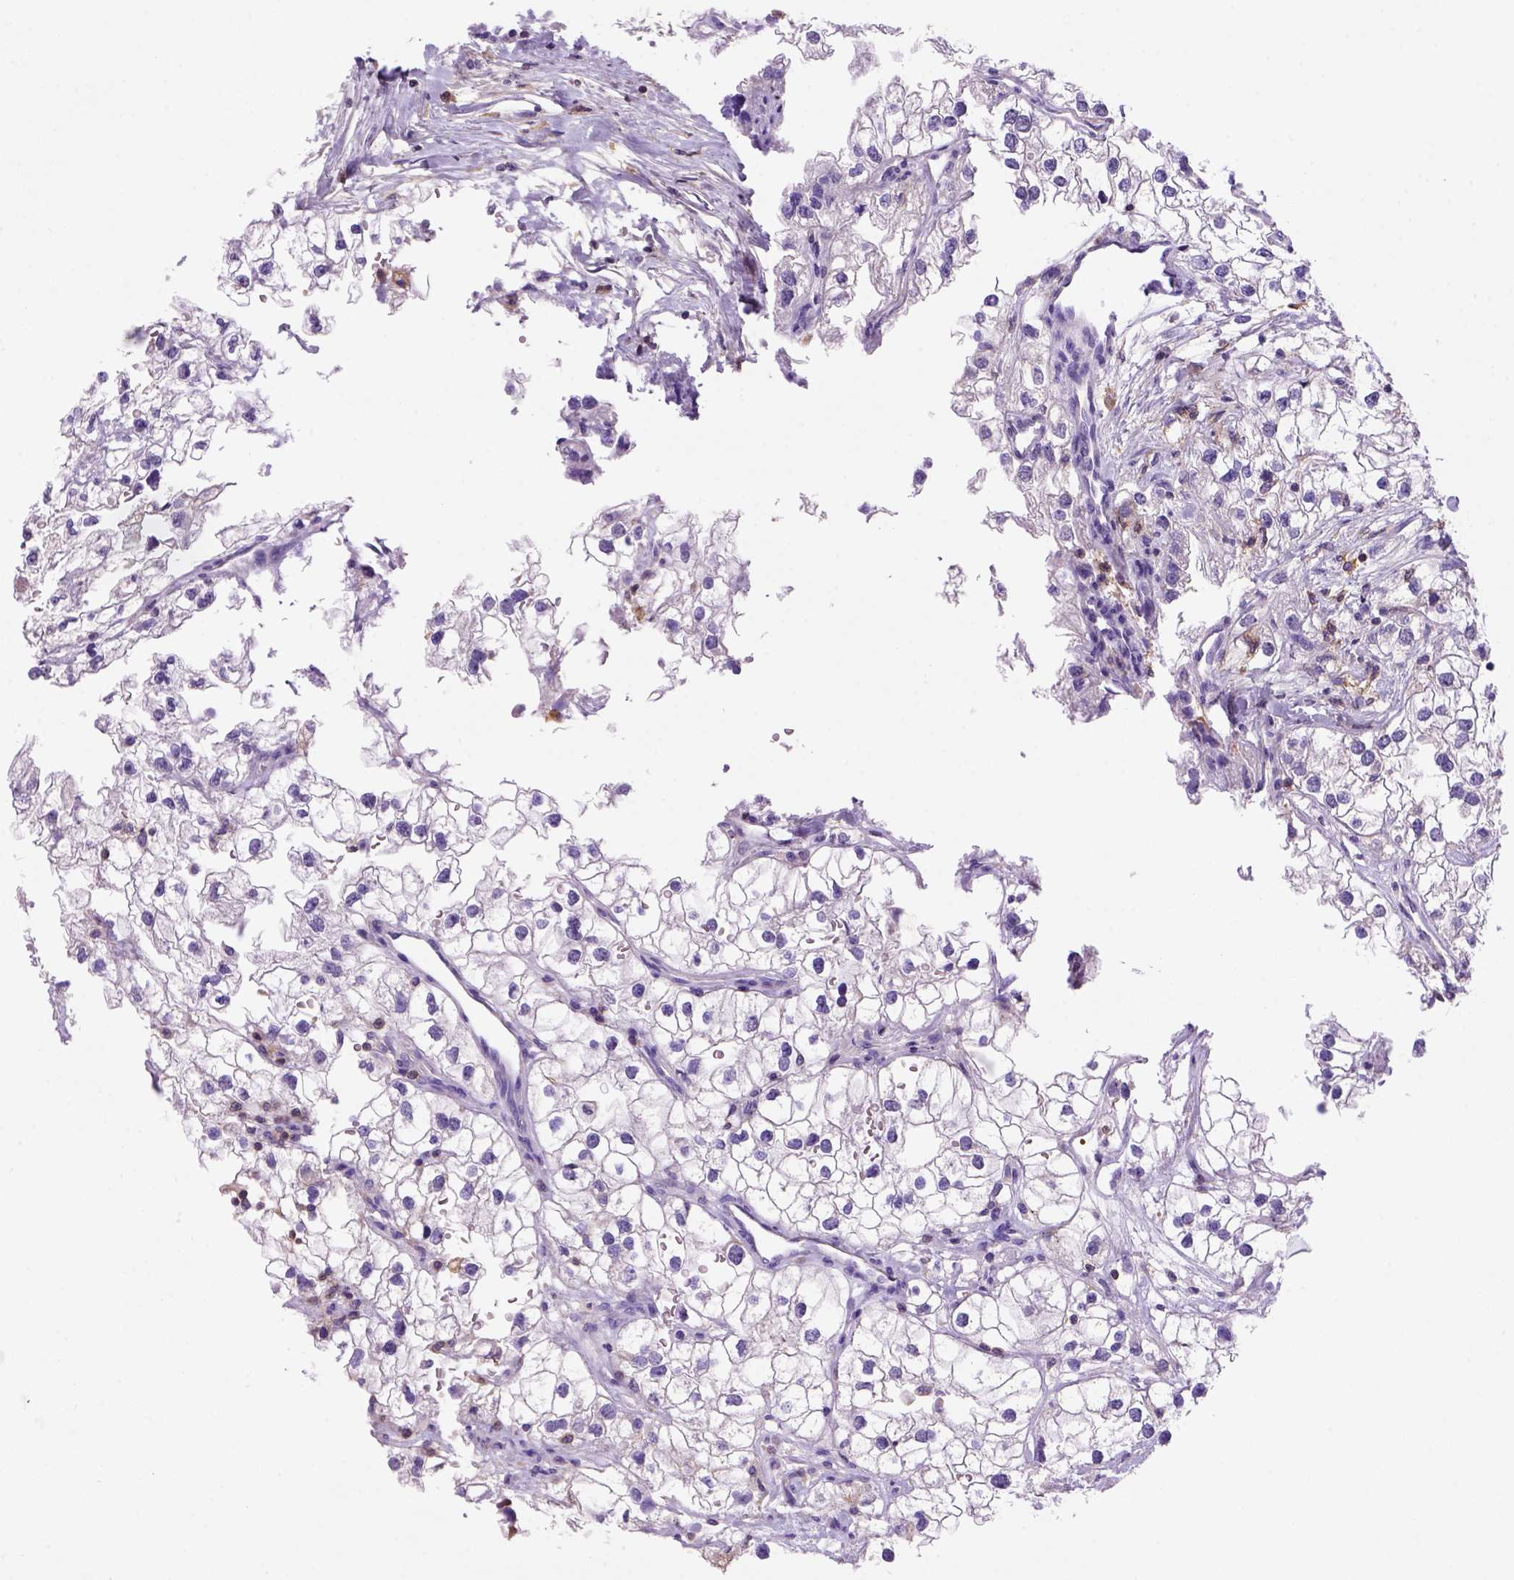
{"staining": {"intensity": "negative", "quantity": "none", "location": "none"}, "tissue": "renal cancer", "cell_type": "Tumor cells", "image_type": "cancer", "snomed": [{"axis": "morphology", "description": "Adenocarcinoma, NOS"}, {"axis": "topography", "description": "Kidney"}], "caption": "DAB (3,3'-diaminobenzidine) immunohistochemical staining of human adenocarcinoma (renal) demonstrates no significant expression in tumor cells.", "gene": "INPP5D", "patient": {"sex": "male", "age": 59}}